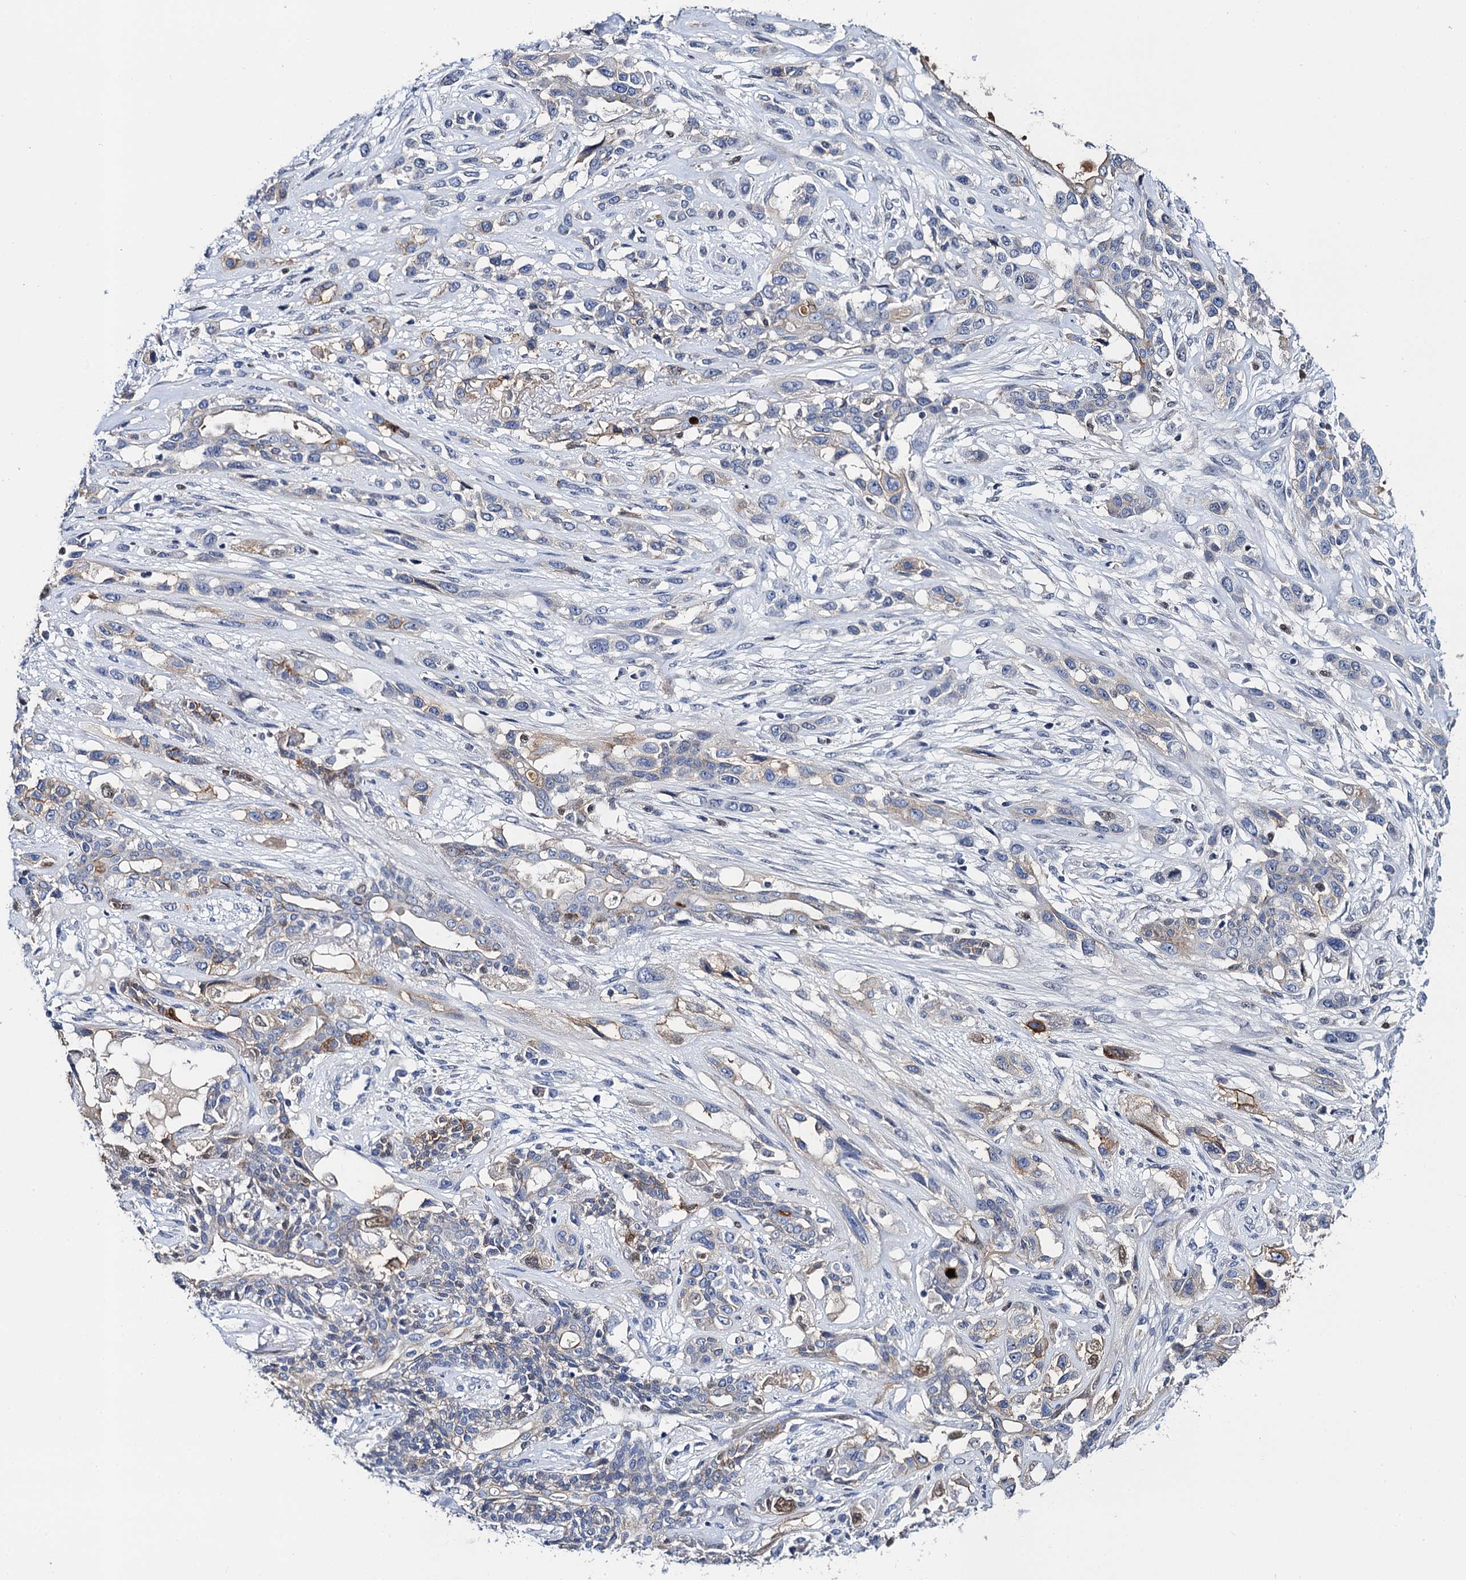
{"staining": {"intensity": "moderate", "quantity": "<25%", "location": "cytoplasmic/membranous"}, "tissue": "lung cancer", "cell_type": "Tumor cells", "image_type": "cancer", "snomed": [{"axis": "morphology", "description": "Squamous cell carcinoma, NOS"}, {"axis": "topography", "description": "Lung"}], "caption": "Immunohistochemistry (IHC) of squamous cell carcinoma (lung) displays low levels of moderate cytoplasmic/membranous positivity in about <25% of tumor cells.", "gene": "LYPD3", "patient": {"sex": "female", "age": 70}}